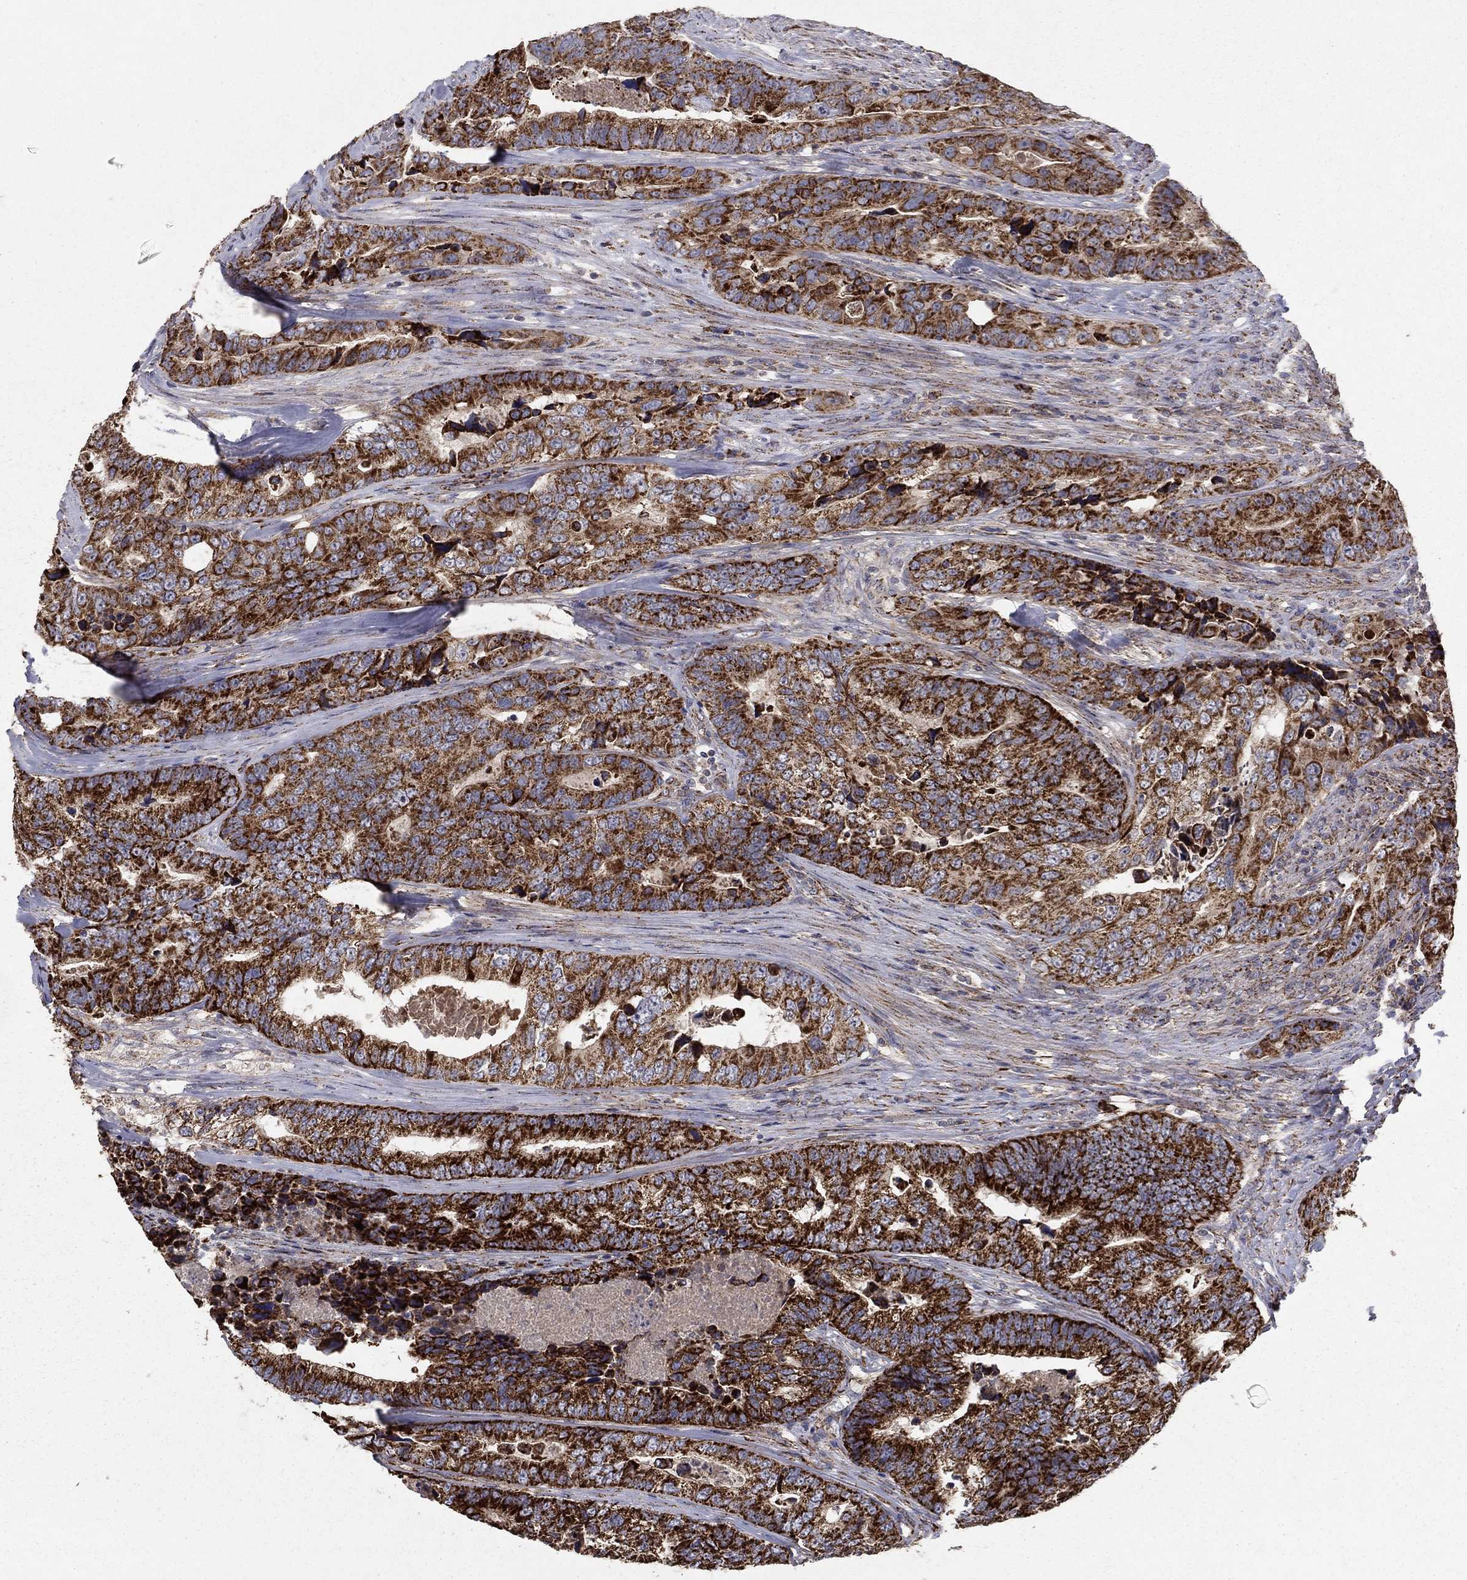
{"staining": {"intensity": "strong", "quantity": ">75%", "location": "cytoplasmic/membranous"}, "tissue": "colorectal cancer", "cell_type": "Tumor cells", "image_type": "cancer", "snomed": [{"axis": "morphology", "description": "Adenocarcinoma, NOS"}, {"axis": "topography", "description": "Colon"}], "caption": "A brown stain labels strong cytoplasmic/membranous positivity of a protein in human adenocarcinoma (colorectal) tumor cells.", "gene": "GCSH", "patient": {"sex": "female", "age": 72}}